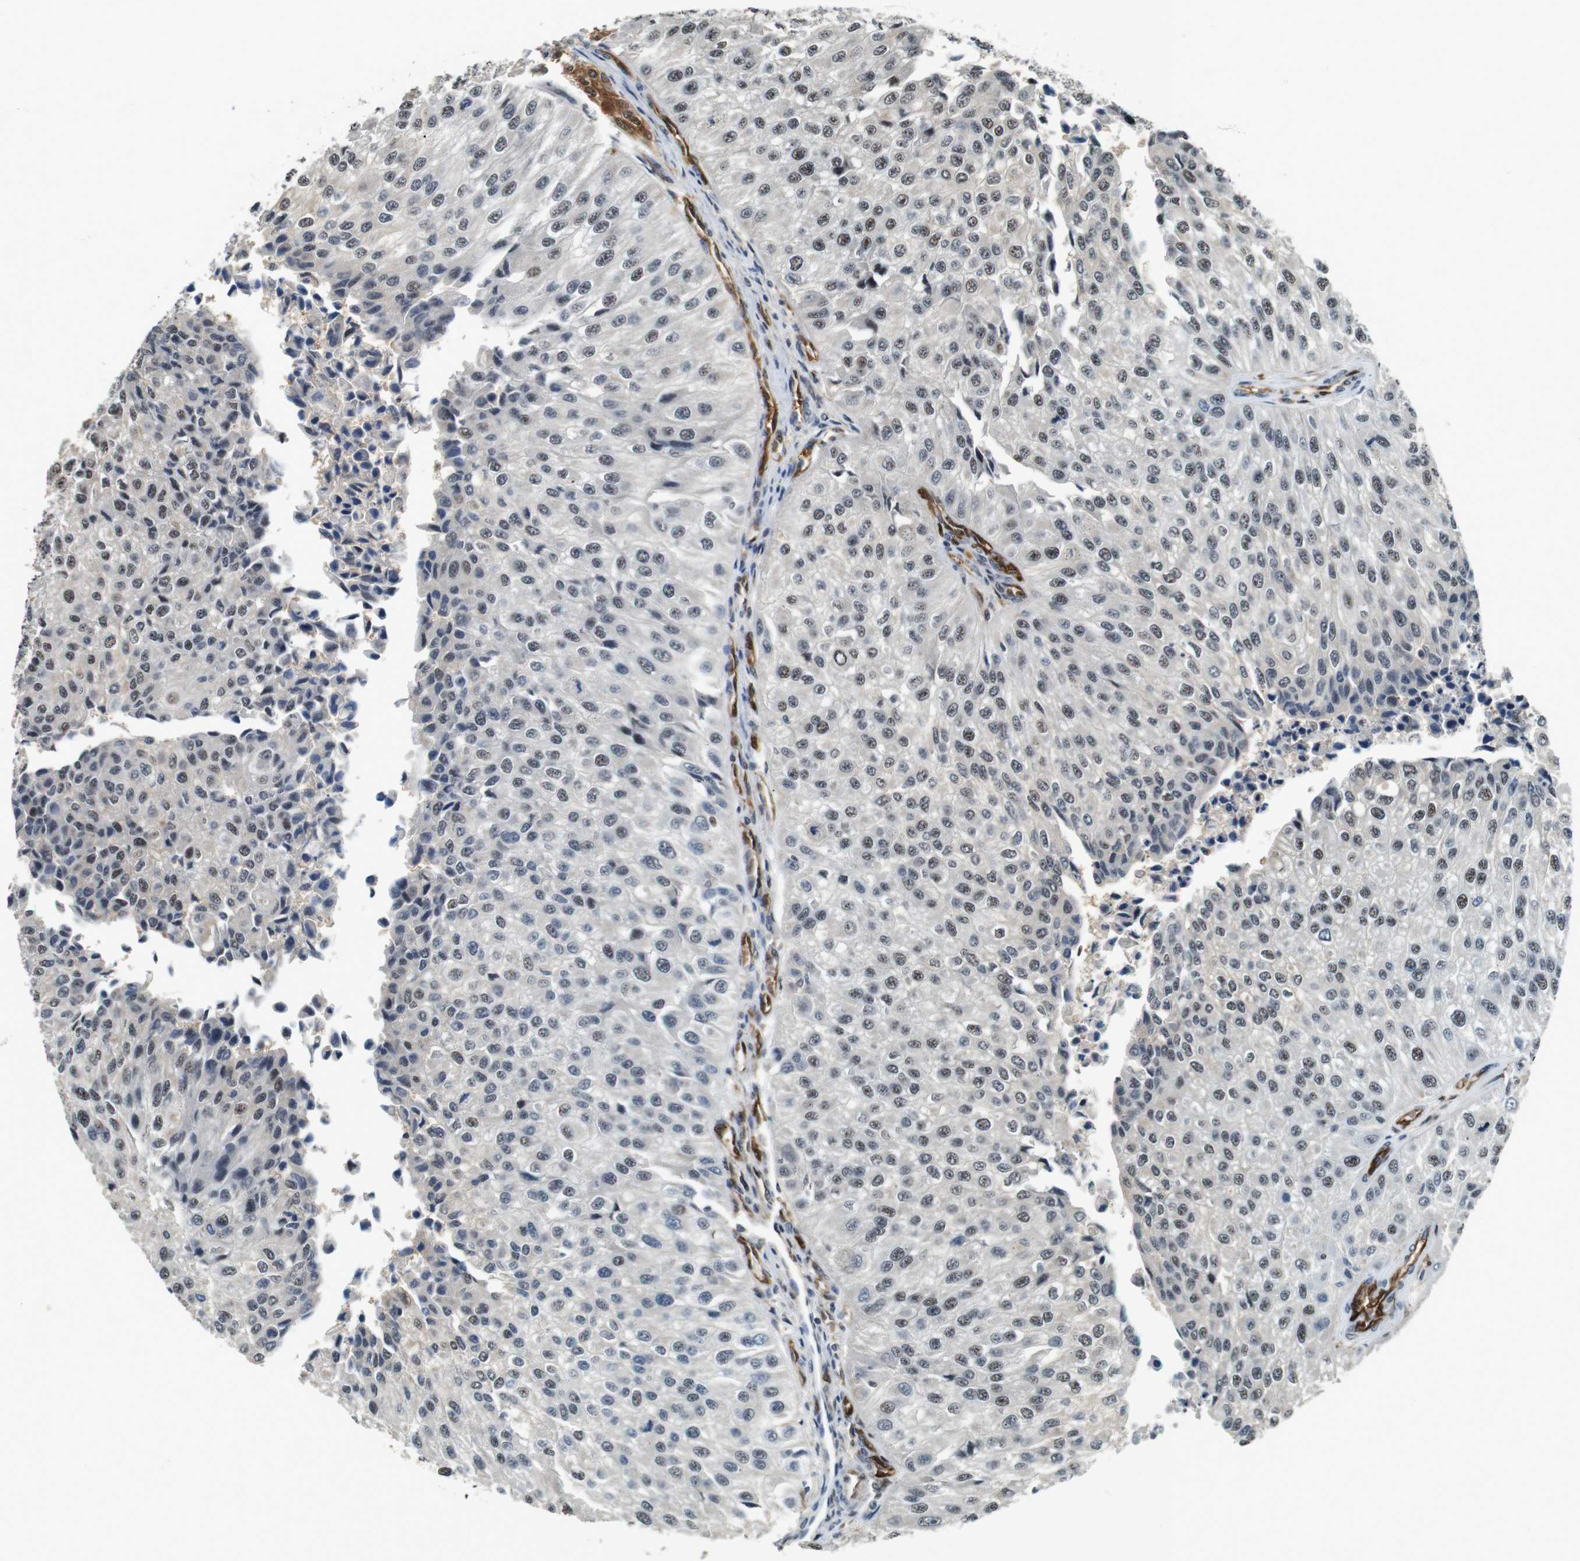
{"staining": {"intensity": "weak", "quantity": "<25%", "location": "nuclear"}, "tissue": "urothelial cancer", "cell_type": "Tumor cells", "image_type": "cancer", "snomed": [{"axis": "morphology", "description": "Urothelial carcinoma, High grade"}, {"axis": "topography", "description": "Kidney"}, {"axis": "topography", "description": "Urinary bladder"}], "caption": "An image of human urothelial cancer is negative for staining in tumor cells. (Stains: DAB immunohistochemistry (IHC) with hematoxylin counter stain, Microscopy: brightfield microscopy at high magnification).", "gene": "LXN", "patient": {"sex": "male", "age": 77}}